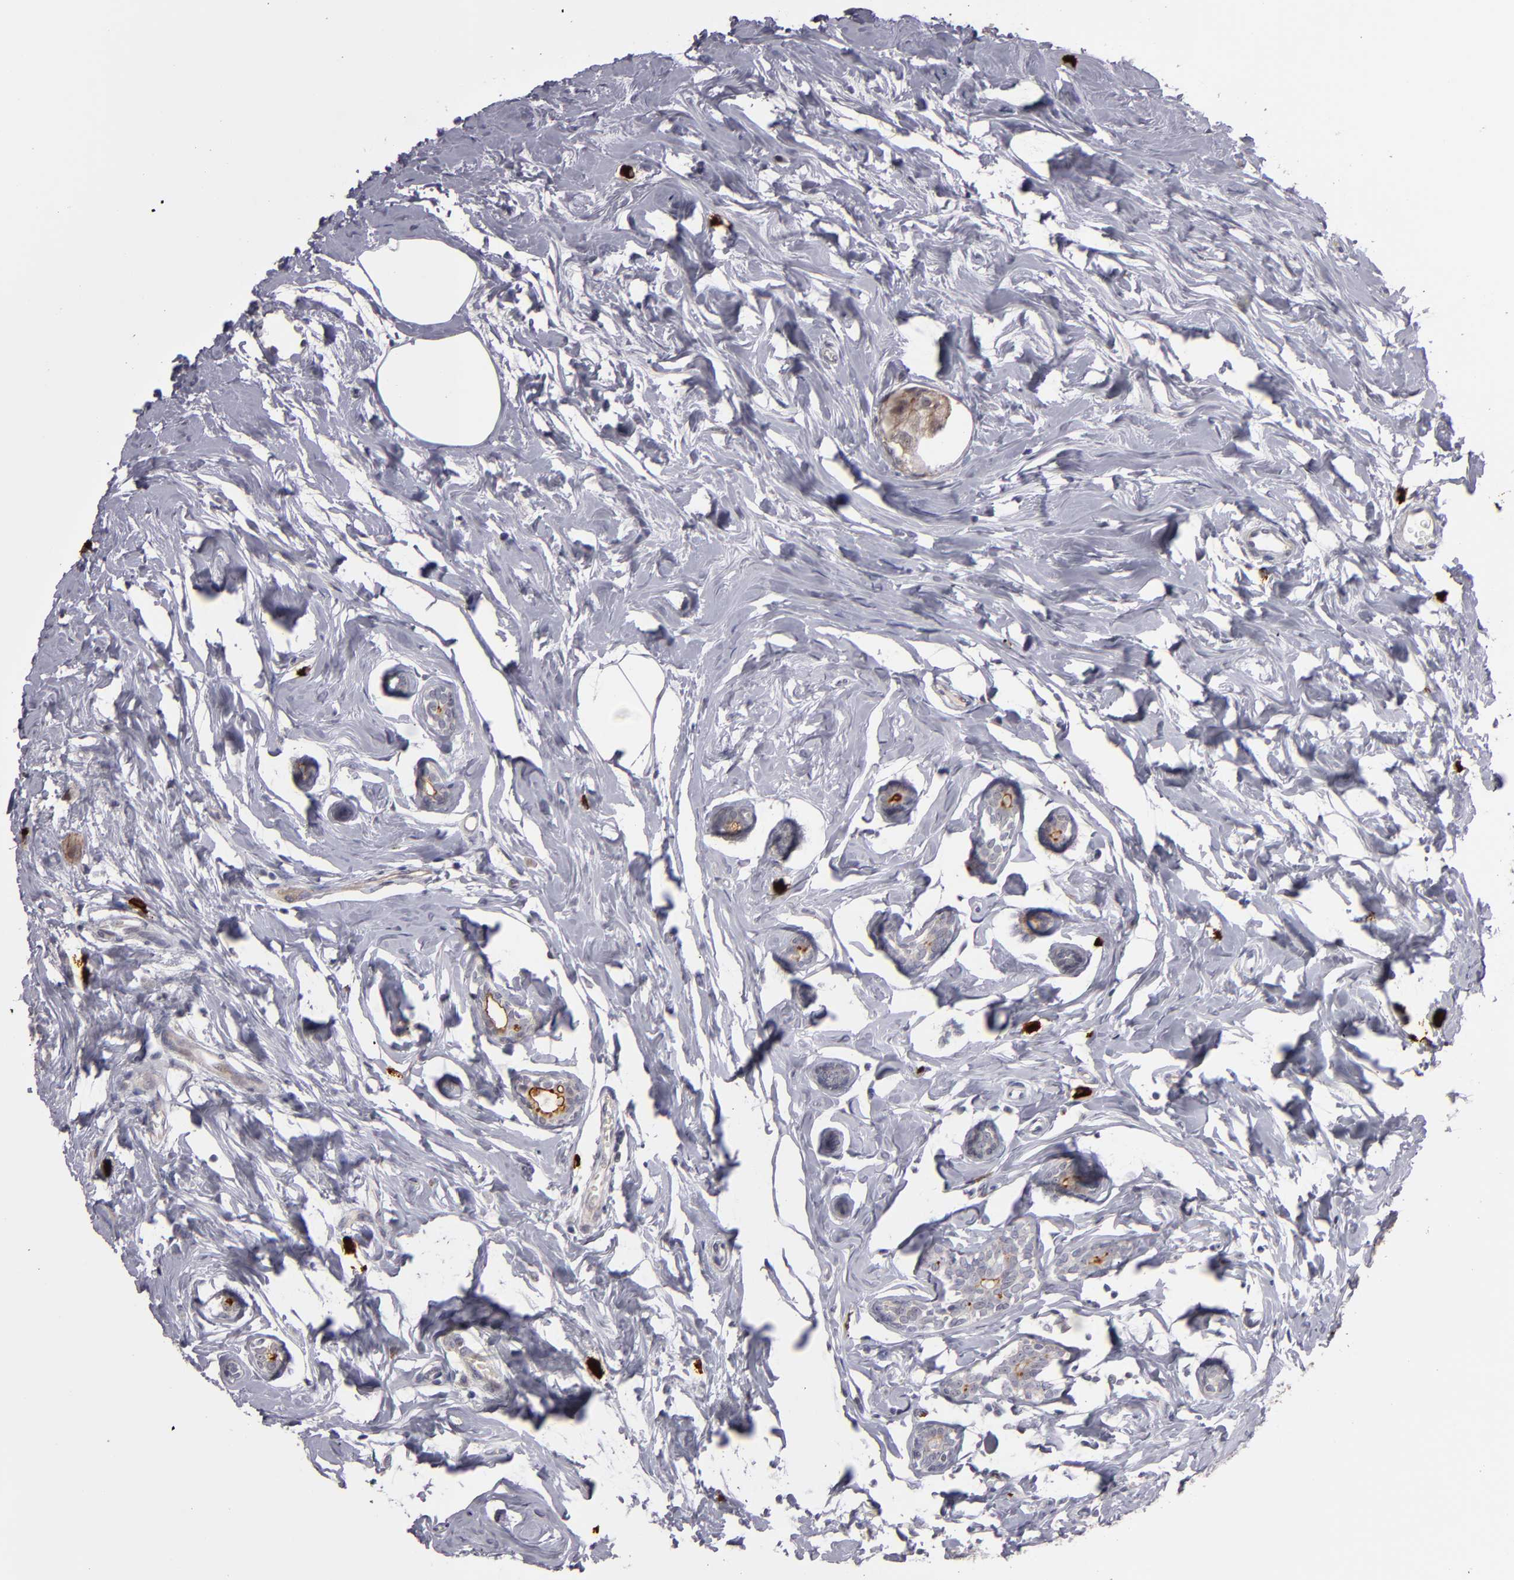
{"staining": {"intensity": "negative", "quantity": "none", "location": "none"}, "tissue": "breast cancer", "cell_type": "Tumor cells", "image_type": "cancer", "snomed": [{"axis": "morphology", "description": "Normal tissue, NOS"}, {"axis": "morphology", "description": "Duct carcinoma"}, {"axis": "topography", "description": "Breast"}], "caption": "DAB immunohistochemical staining of breast infiltrating ductal carcinoma displays no significant expression in tumor cells. (Brightfield microscopy of DAB IHC at high magnification).", "gene": "STX3", "patient": {"sex": "female", "age": 50}}